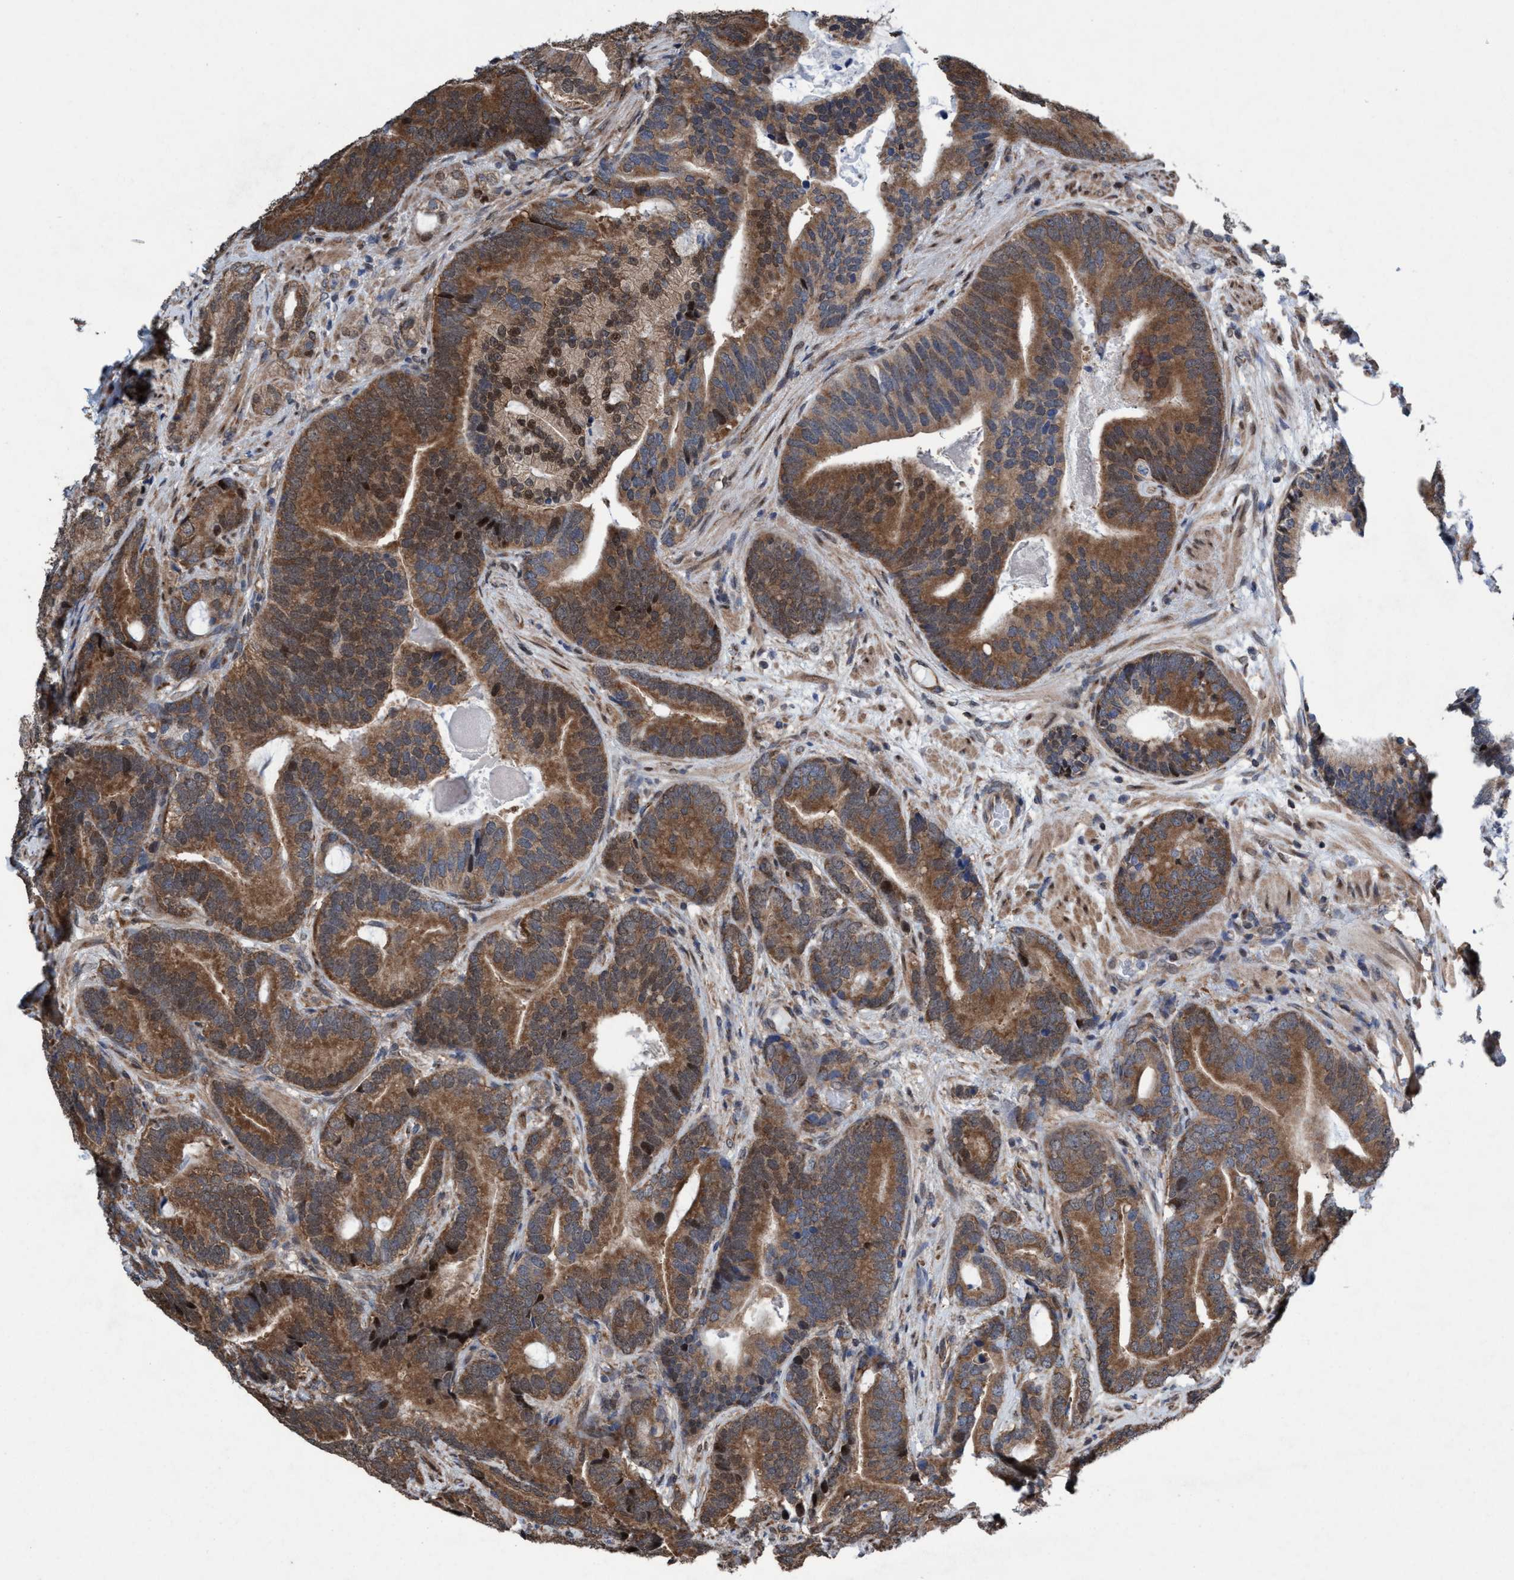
{"staining": {"intensity": "moderate", "quantity": ">75%", "location": "cytoplasmic/membranous,nuclear"}, "tissue": "prostate cancer", "cell_type": "Tumor cells", "image_type": "cancer", "snomed": [{"axis": "morphology", "description": "Adenocarcinoma, High grade"}, {"axis": "topography", "description": "Prostate"}], "caption": "Human prostate cancer stained for a protein (brown) displays moderate cytoplasmic/membranous and nuclear positive expression in about >75% of tumor cells.", "gene": "METAP2", "patient": {"sex": "male", "age": 55}}